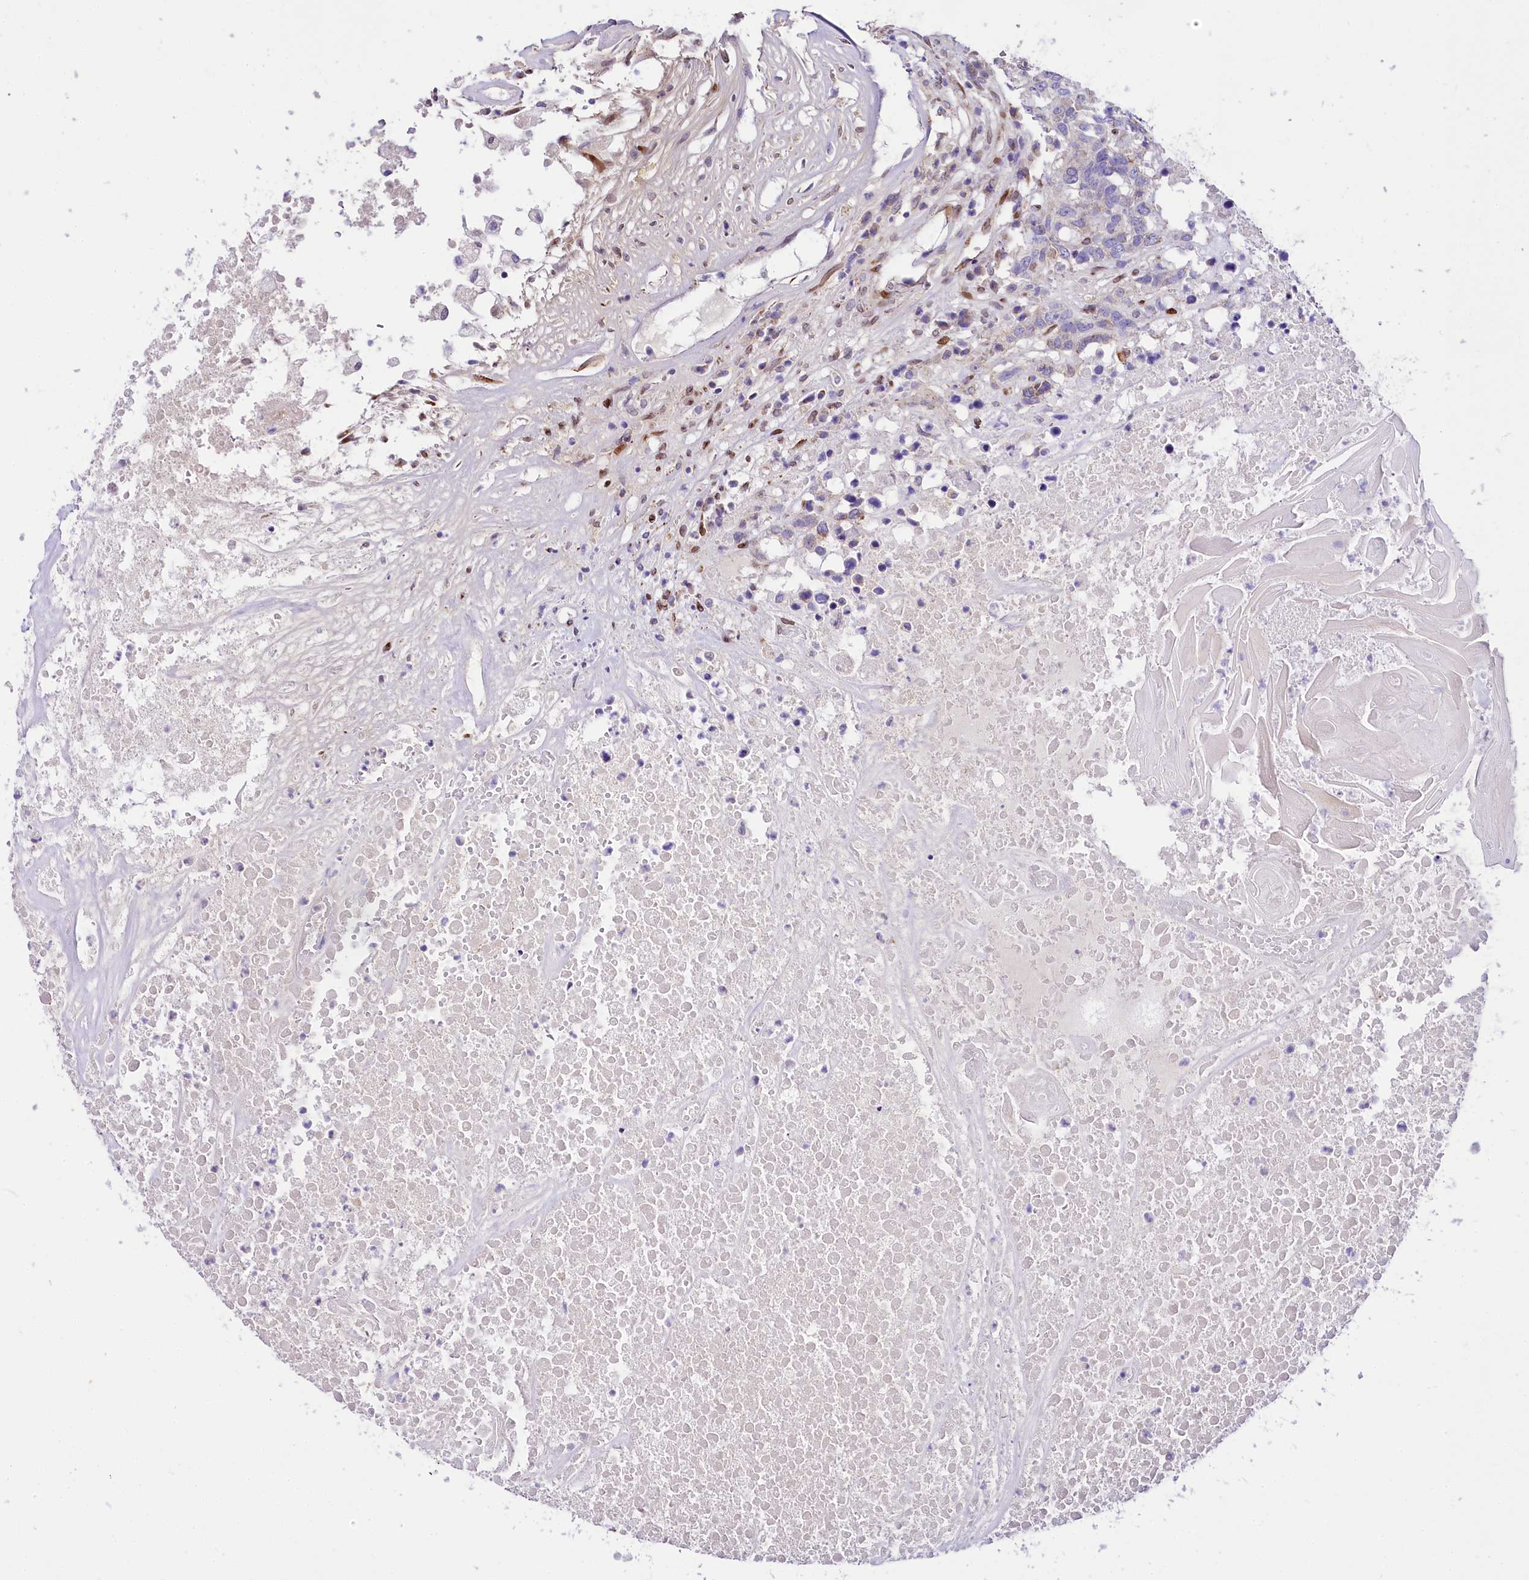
{"staining": {"intensity": "negative", "quantity": "none", "location": "none"}, "tissue": "head and neck cancer", "cell_type": "Tumor cells", "image_type": "cancer", "snomed": [{"axis": "morphology", "description": "Squamous cell carcinoma, NOS"}, {"axis": "topography", "description": "Head-Neck"}], "caption": "IHC micrograph of head and neck squamous cell carcinoma stained for a protein (brown), which reveals no positivity in tumor cells.", "gene": "PPIP5K2", "patient": {"sex": "male", "age": 66}}